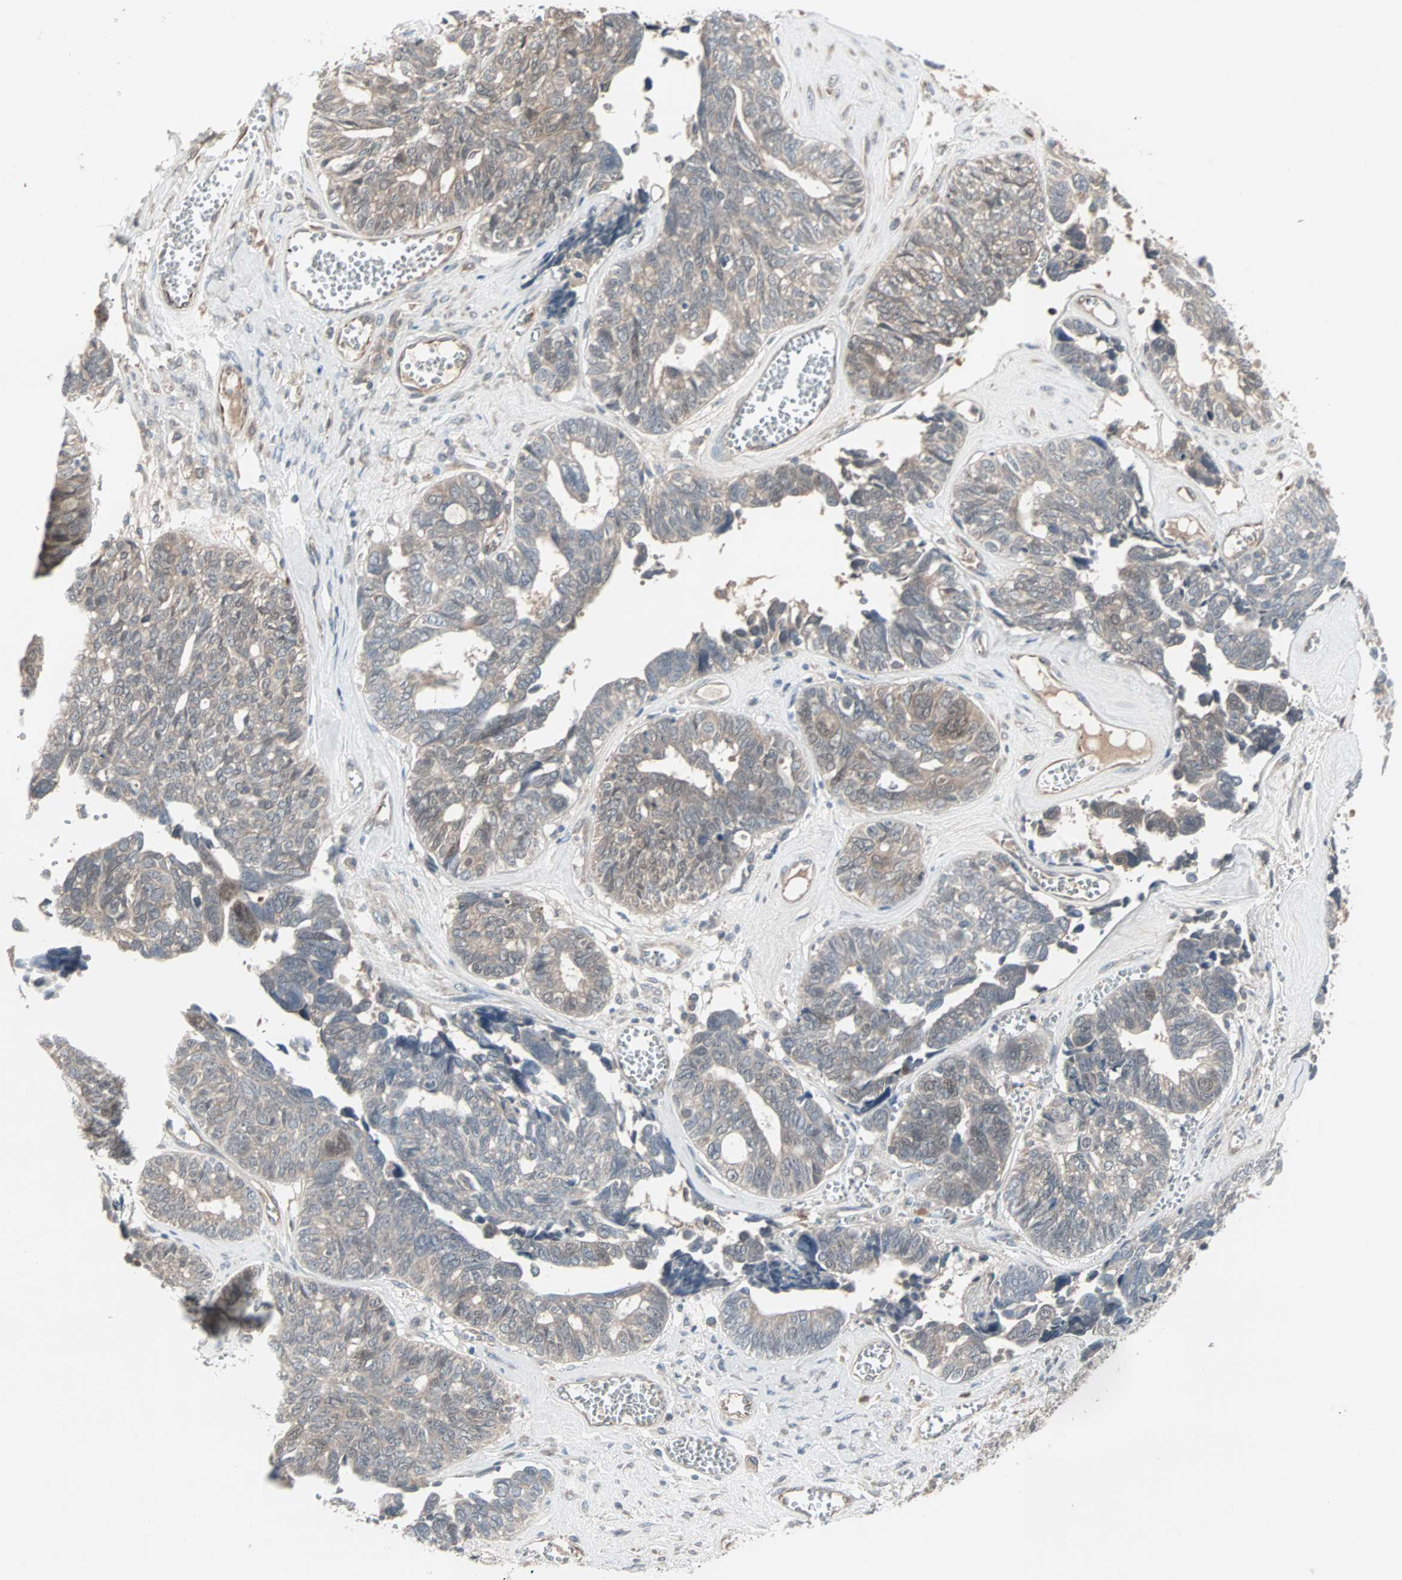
{"staining": {"intensity": "weak", "quantity": "<25%", "location": "cytoplasmic/membranous"}, "tissue": "ovarian cancer", "cell_type": "Tumor cells", "image_type": "cancer", "snomed": [{"axis": "morphology", "description": "Cystadenocarcinoma, serous, NOS"}, {"axis": "topography", "description": "Ovary"}], "caption": "Ovarian cancer (serous cystadenocarcinoma) was stained to show a protein in brown. There is no significant expression in tumor cells.", "gene": "JMJD7-PLA2G4B", "patient": {"sex": "female", "age": 79}}